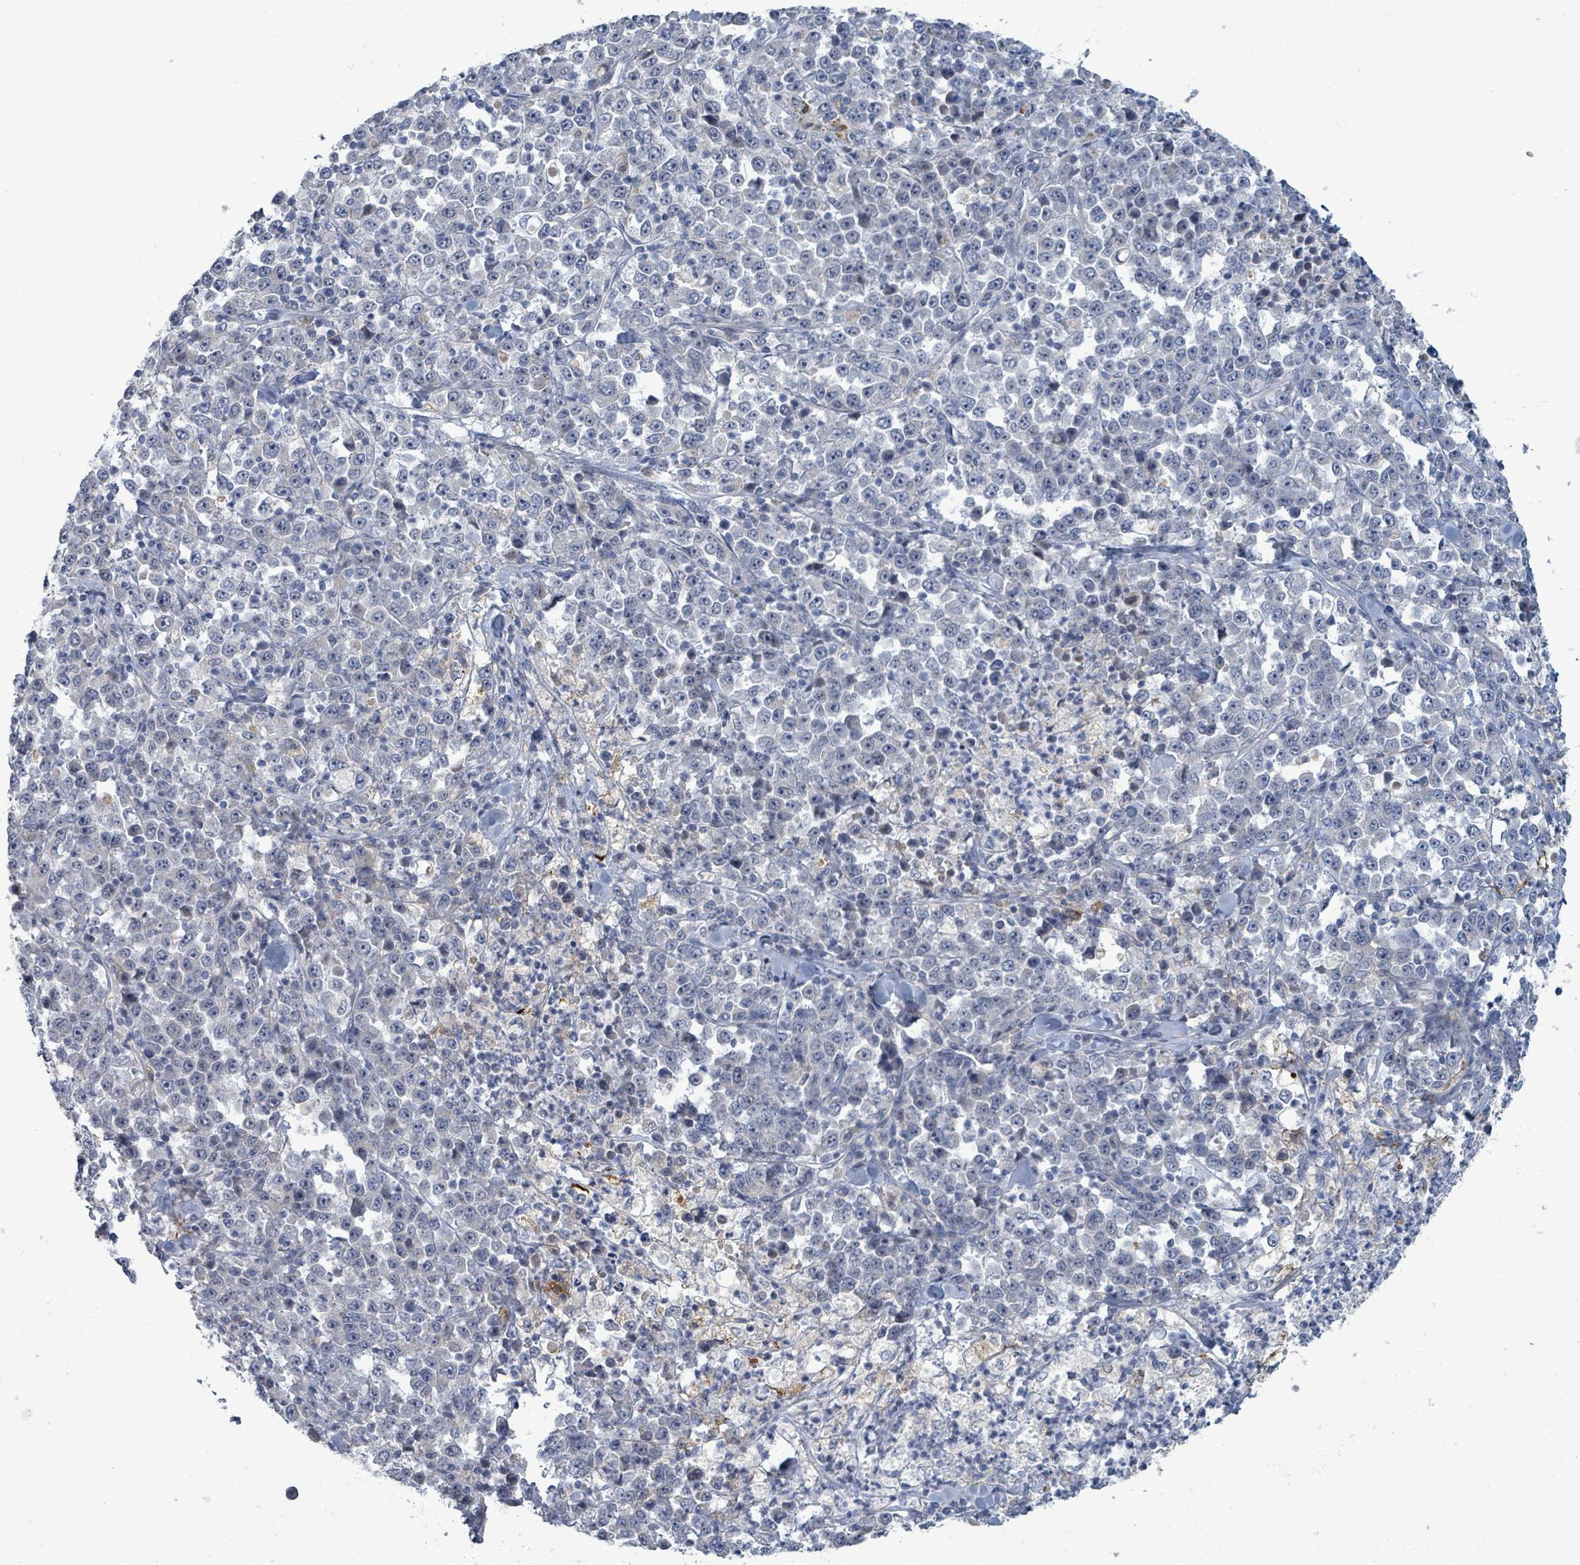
{"staining": {"intensity": "negative", "quantity": "none", "location": "none"}, "tissue": "stomach cancer", "cell_type": "Tumor cells", "image_type": "cancer", "snomed": [{"axis": "morphology", "description": "Normal tissue, NOS"}, {"axis": "morphology", "description": "Adenocarcinoma, NOS"}, {"axis": "topography", "description": "Stomach, upper"}, {"axis": "topography", "description": "Stomach"}], "caption": "DAB immunohistochemical staining of human adenocarcinoma (stomach) reveals no significant staining in tumor cells. (DAB IHC visualized using brightfield microscopy, high magnification).", "gene": "TRDMT1", "patient": {"sex": "male", "age": 59}}